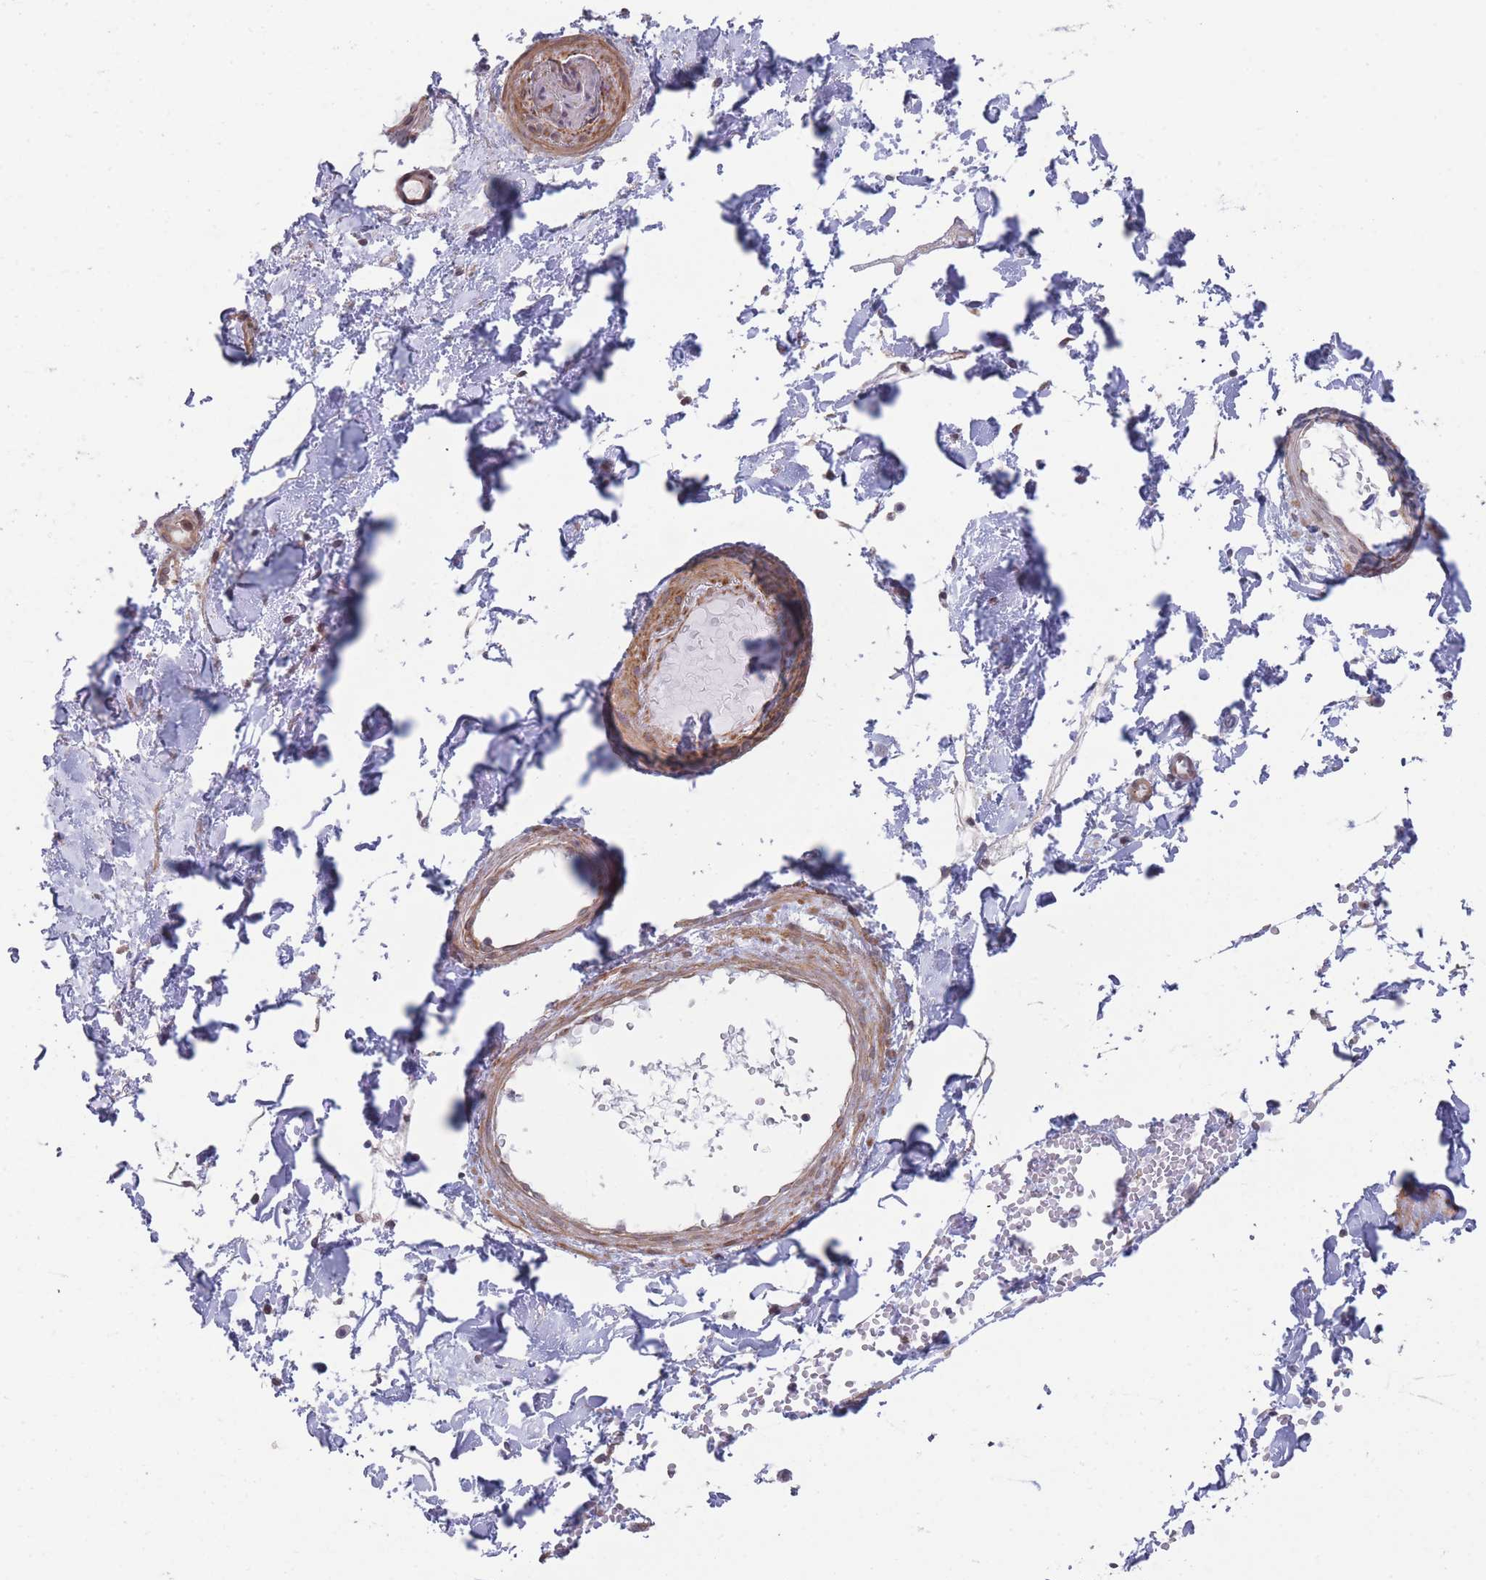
{"staining": {"intensity": "negative", "quantity": "none", "location": "none"}, "tissue": "adipose tissue", "cell_type": "Adipocytes", "image_type": "normal", "snomed": [{"axis": "morphology", "description": "Normal tissue, NOS"}, {"axis": "topography", "description": "Soft tissue"}, {"axis": "topography", "description": "Adipose tissue"}, {"axis": "topography", "description": "Vascular tissue"}, {"axis": "topography", "description": "Peripheral nerve tissue"}], "caption": "The histopathology image shows no staining of adipocytes in unremarkable adipose tissue. (Brightfield microscopy of DAB IHC at high magnification).", "gene": "VRK2", "patient": {"sex": "male", "age": 74}}